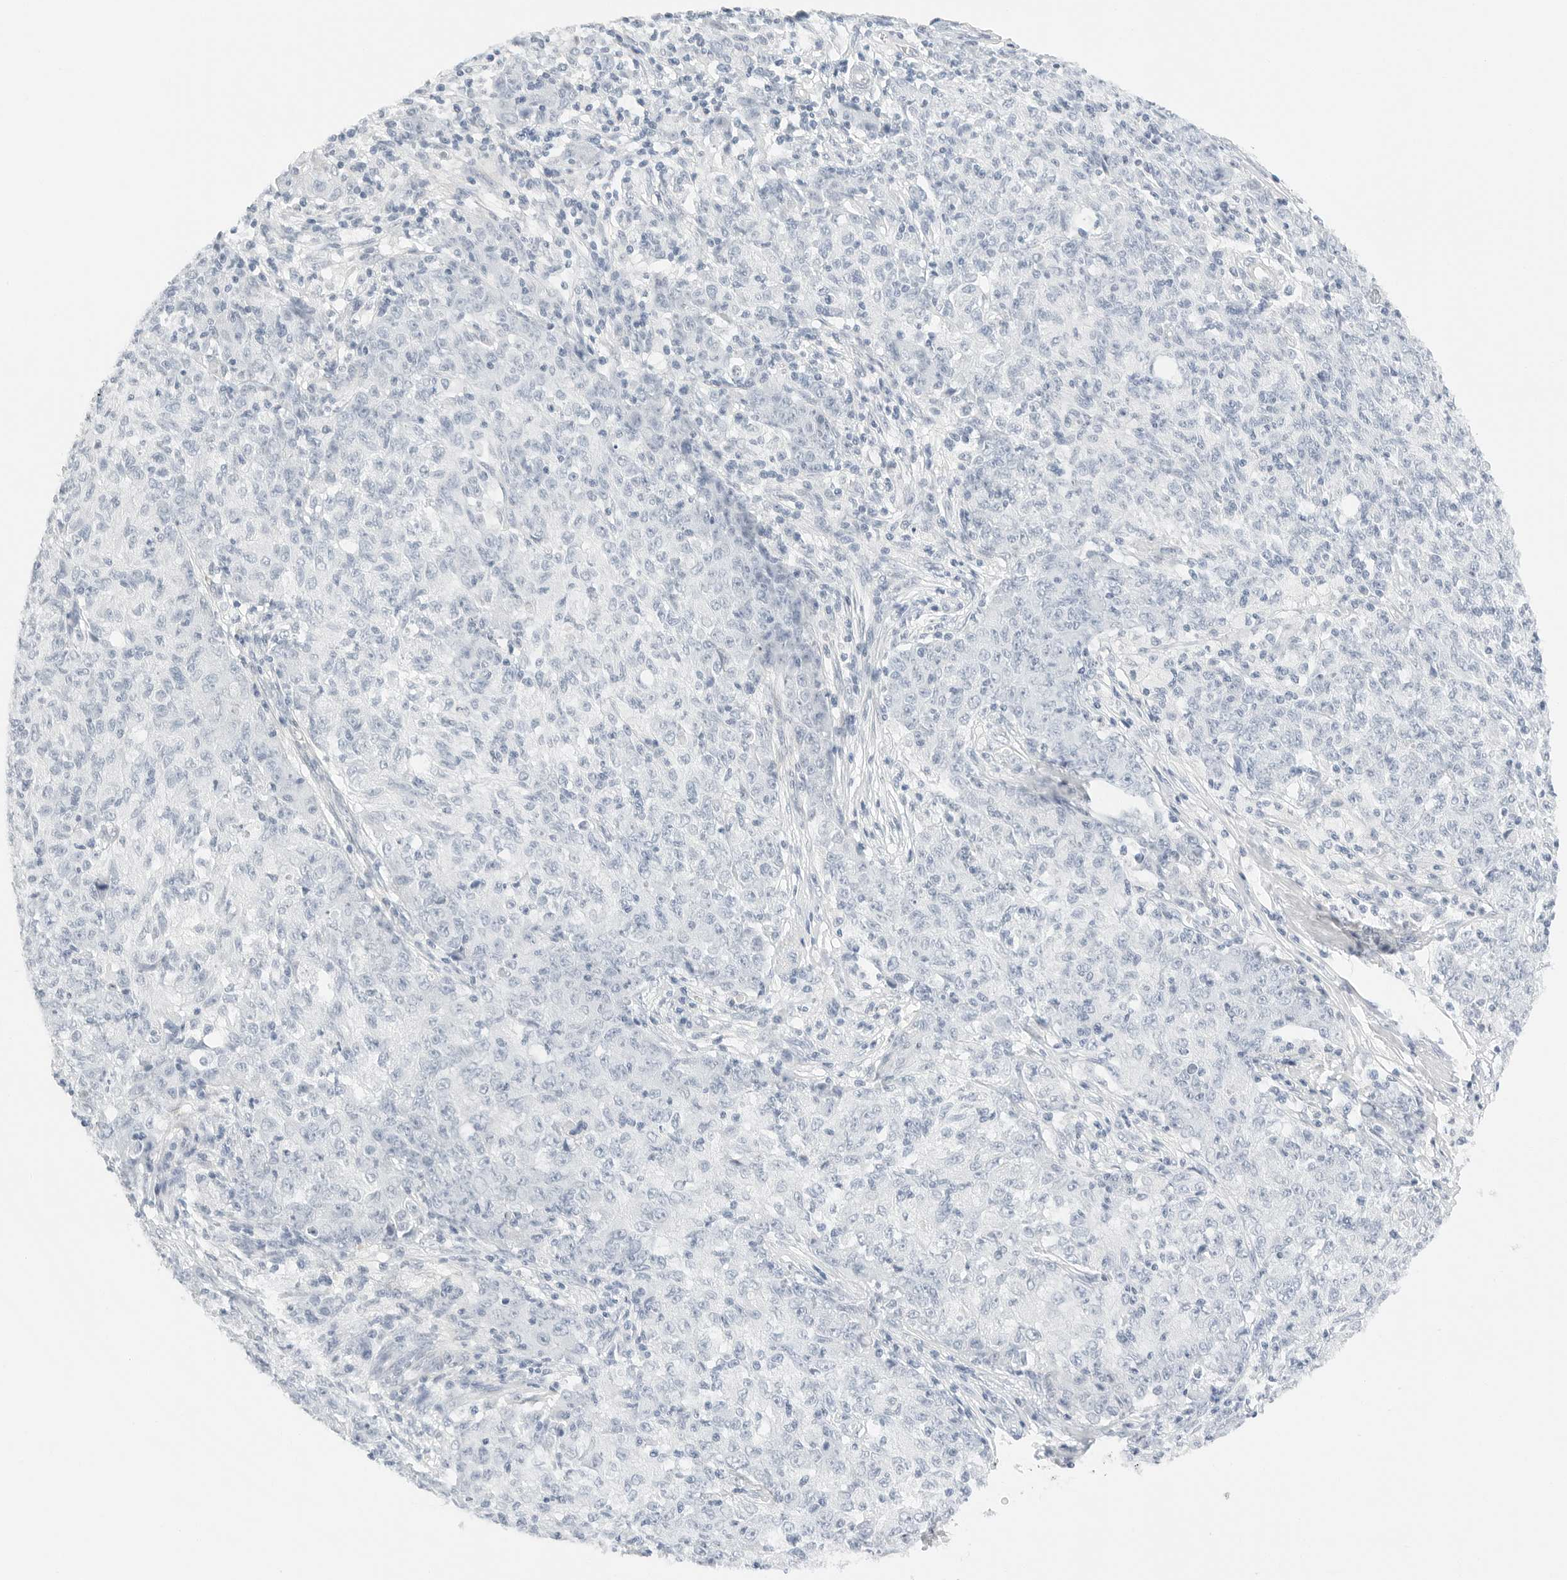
{"staining": {"intensity": "negative", "quantity": "none", "location": "none"}, "tissue": "ovarian cancer", "cell_type": "Tumor cells", "image_type": "cancer", "snomed": [{"axis": "morphology", "description": "Carcinoma, endometroid"}, {"axis": "topography", "description": "Ovary"}], "caption": "Tumor cells show no significant staining in ovarian endometroid carcinoma.", "gene": "PKDCC", "patient": {"sex": "female", "age": 42}}